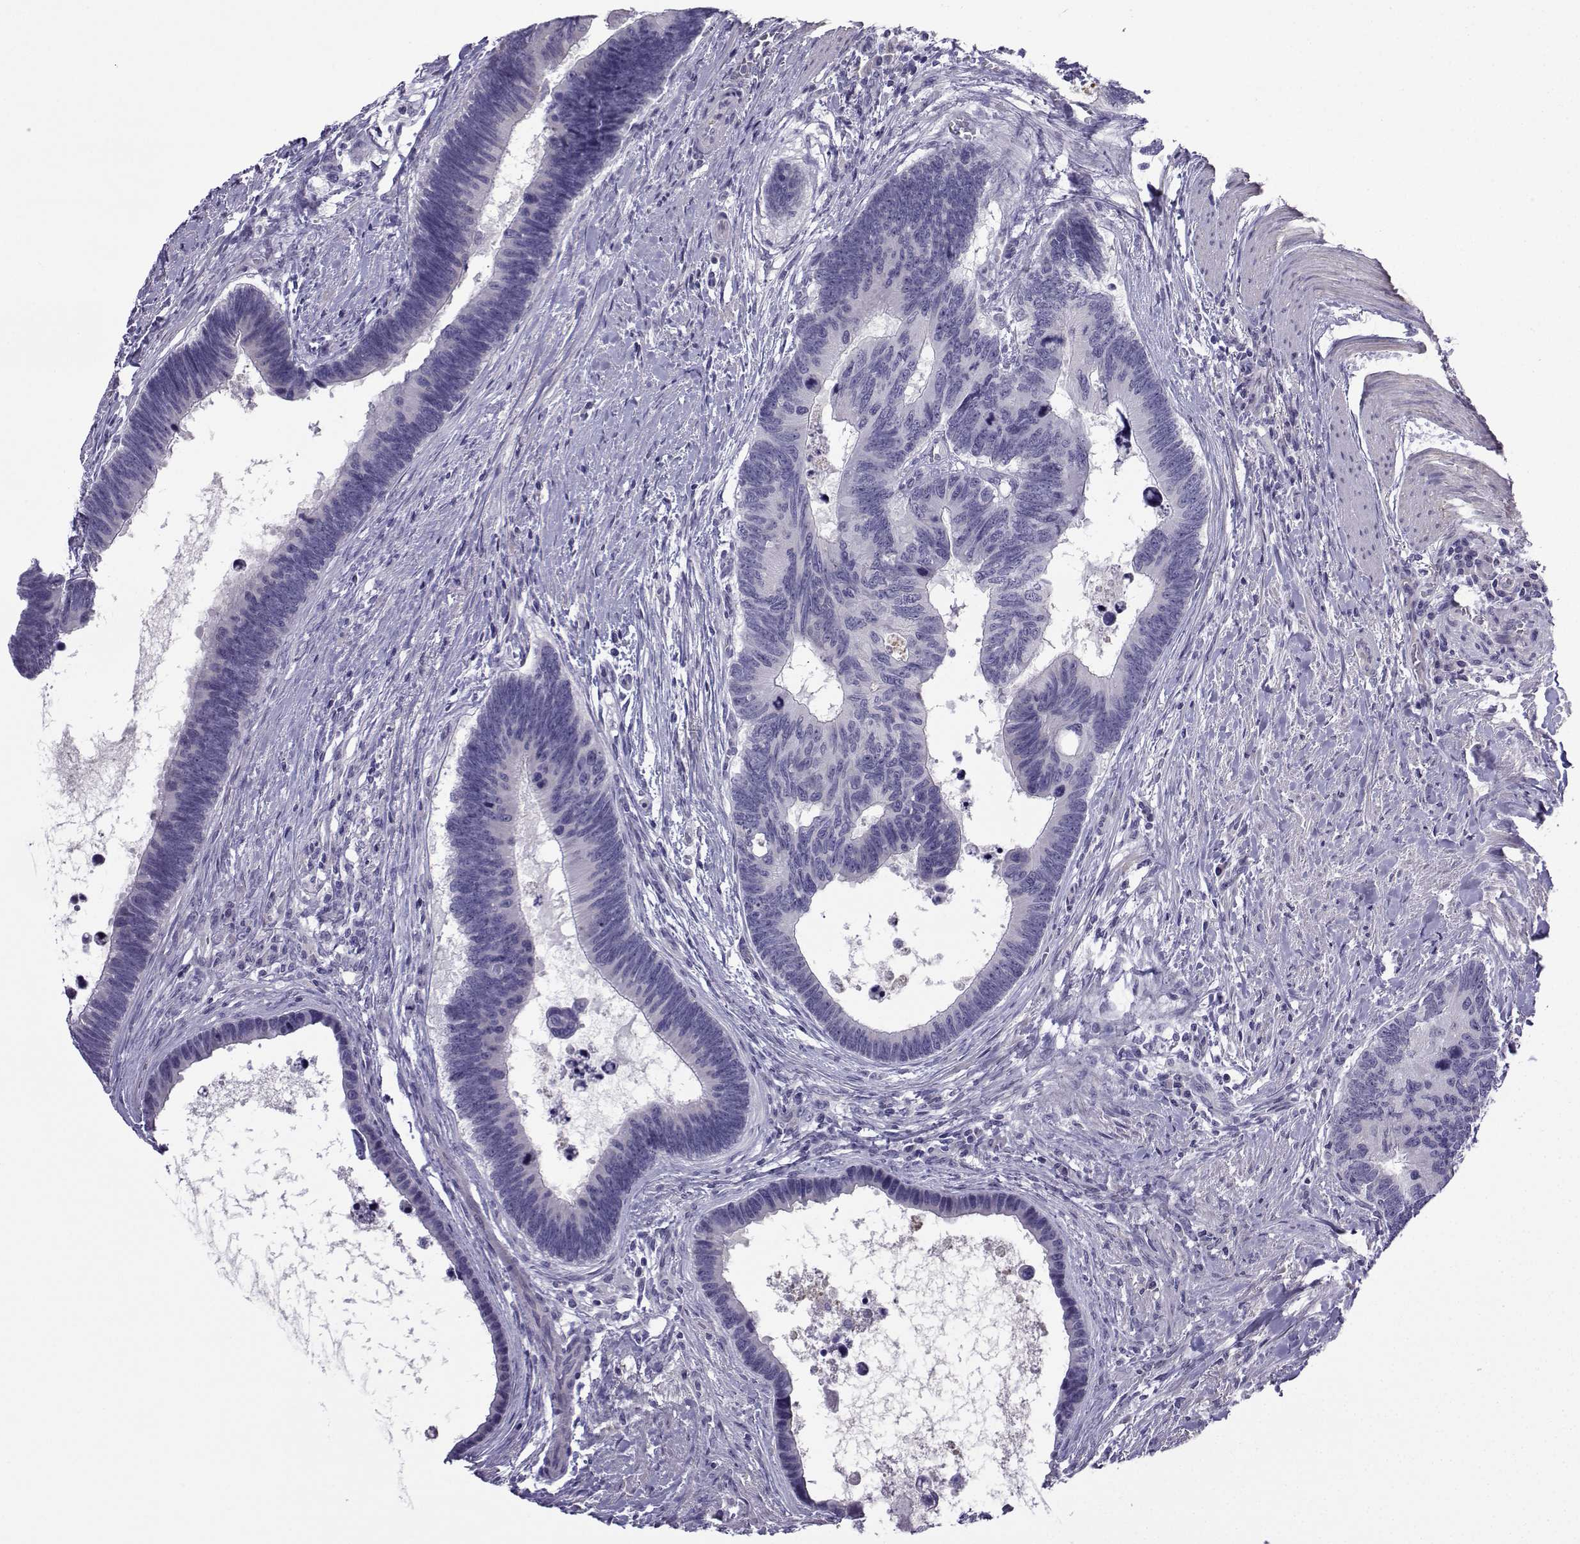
{"staining": {"intensity": "negative", "quantity": "none", "location": "none"}, "tissue": "colorectal cancer", "cell_type": "Tumor cells", "image_type": "cancer", "snomed": [{"axis": "morphology", "description": "Adenocarcinoma, NOS"}, {"axis": "topography", "description": "Colon"}], "caption": "This is a histopathology image of IHC staining of colorectal cancer (adenocarcinoma), which shows no positivity in tumor cells.", "gene": "SPACA7", "patient": {"sex": "female", "age": 77}}